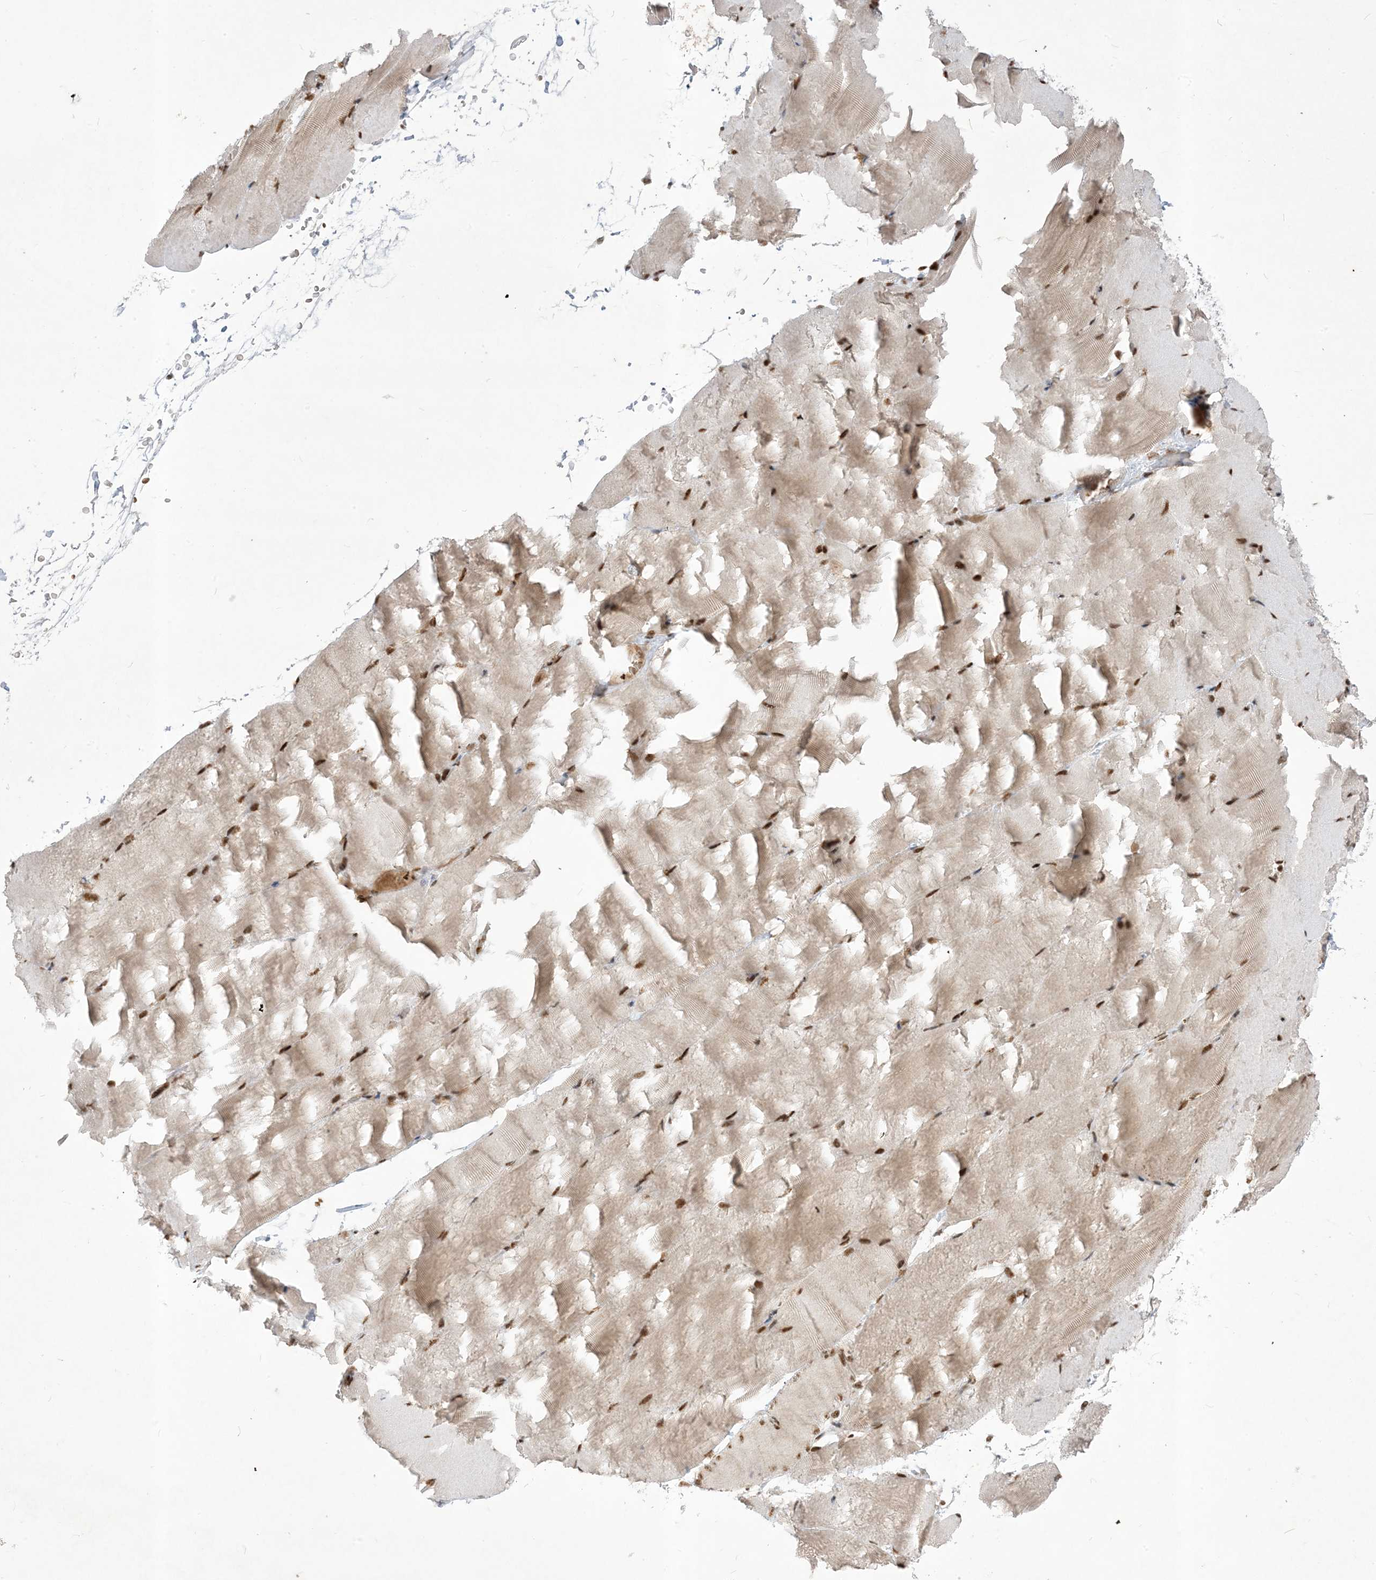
{"staining": {"intensity": "strong", "quantity": ">75%", "location": "nuclear"}, "tissue": "skeletal muscle", "cell_type": "Myocytes", "image_type": "normal", "snomed": [{"axis": "morphology", "description": "Normal tissue, NOS"}, {"axis": "topography", "description": "Skeletal muscle"}, {"axis": "topography", "description": "Parathyroid gland"}], "caption": "IHC of unremarkable human skeletal muscle demonstrates high levels of strong nuclear positivity in approximately >75% of myocytes.", "gene": "PPIL2", "patient": {"sex": "female", "age": 37}}